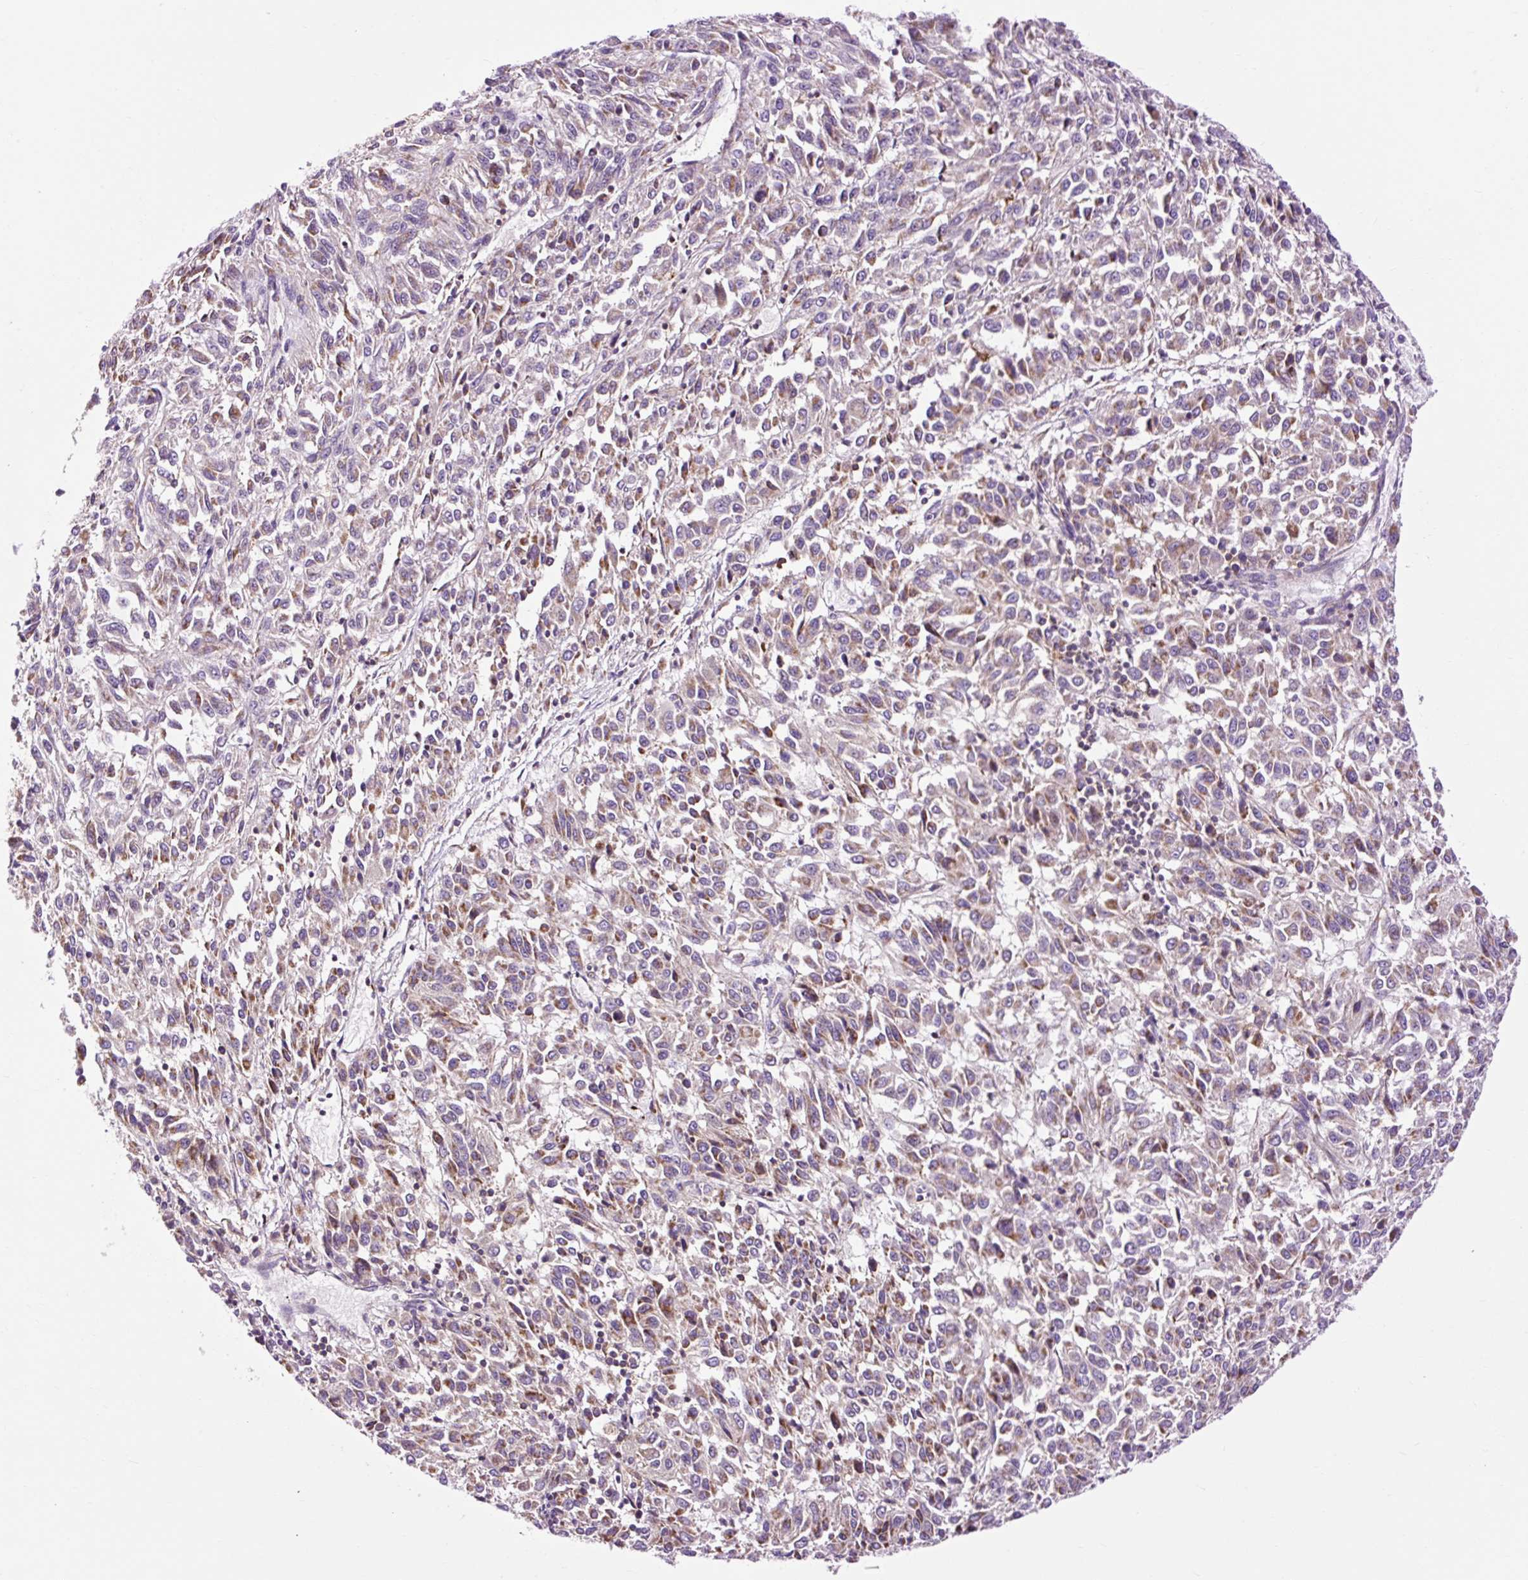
{"staining": {"intensity": "moderate", "quantity": "25%-75%", "location": "cytoplasmic/membranous"}, "tissue": "melanoma", "cell_type": "Tumor cells", "image_type": "cancer", "snomed": [{"axis": "morphology", "description": "Malignant melanoma, Metastatic site"}, {"axis": "topography", "description": "Lung"}], "caption": "Brown immunohistochemical staining in human melanoma demonstrates moderate cytoplasmic/membranous positivity in about 25%-75% of tumor cells.", "gene": "CD83", "patient": {"sex": "male", "age": 64}}